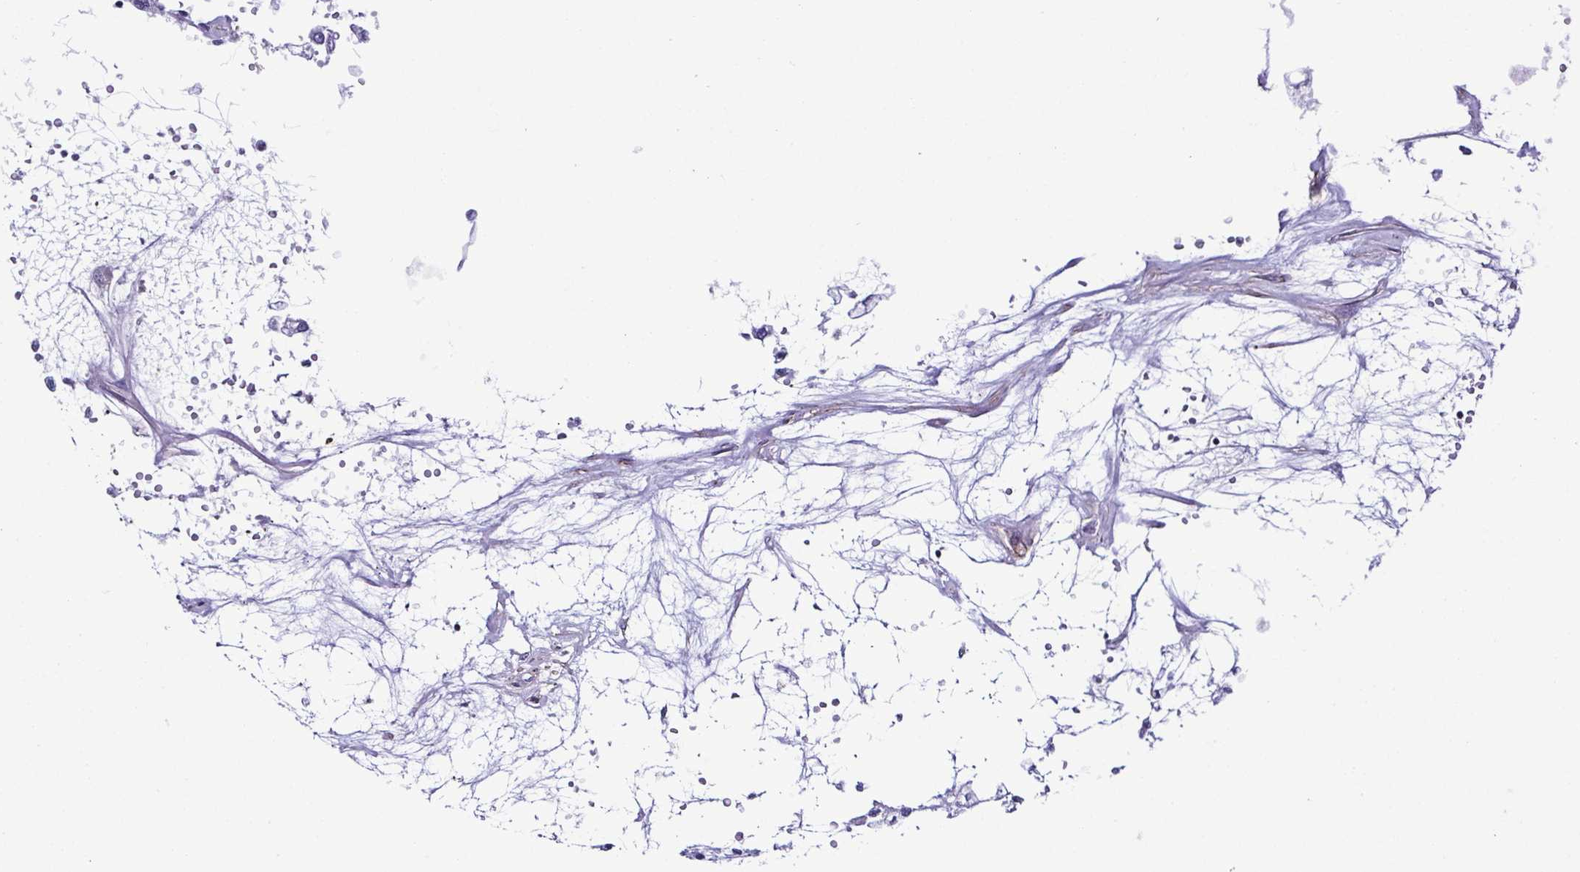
{"staining": {"intensity": "negative", "quantity": "none", "location": "none"}, "tissue": "renal cancer", "cell_type": "Tumor cells", "image_type": "cancer", "snomed": [{"axis": "morphology", "description": "Adenocarcinoma, NOS"}, {"axis": "topography", "description": "Kidney"}], "caption": "Image shows no protein staining in tumor cells of renal adenocarcinoma tissue.", "gene": "TNNT2", "patient": {"sex": "female", "age": 59}}